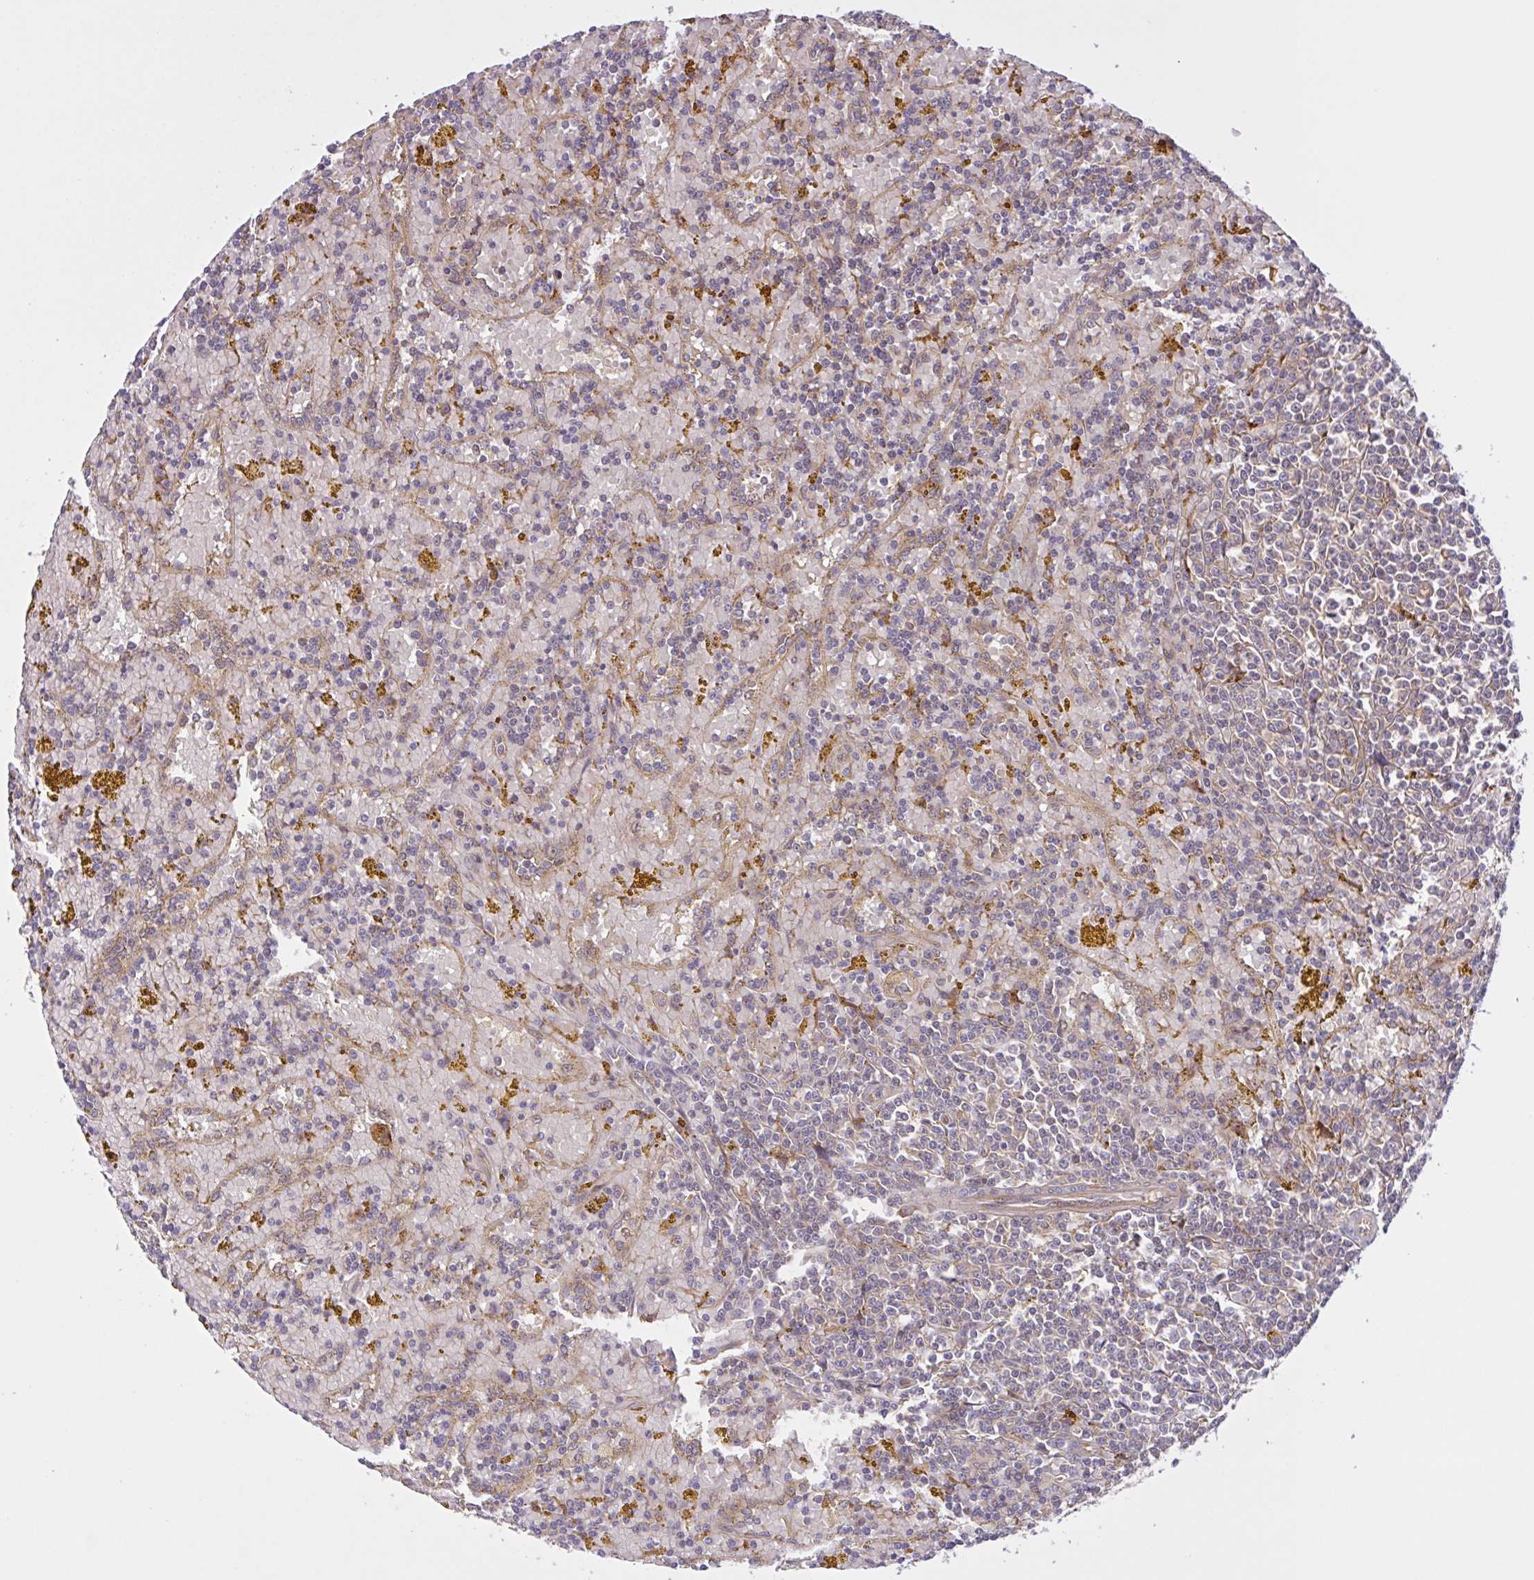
{"staining": {"intensity": "negative", "quantity": "none", "location": "none"}, "tissue": "lymphoma", "cell_type": "Tumor cells", "image_type": "cancer", "snomed": [{"axis": "morphology", "description": "Malignant lymphoma, non-Hodgkin's type, Low grade"}, {"axis": "topography", "description": "Spleen"}, {"axis": "topography", "description": "Lymph node"}], "caption": "Immunohistochemistry (IHC) of human lymphoma reveals no positivity in tumor cells.", "gene": "INTS10", "patient": {"sex": "female", "age": 66}}